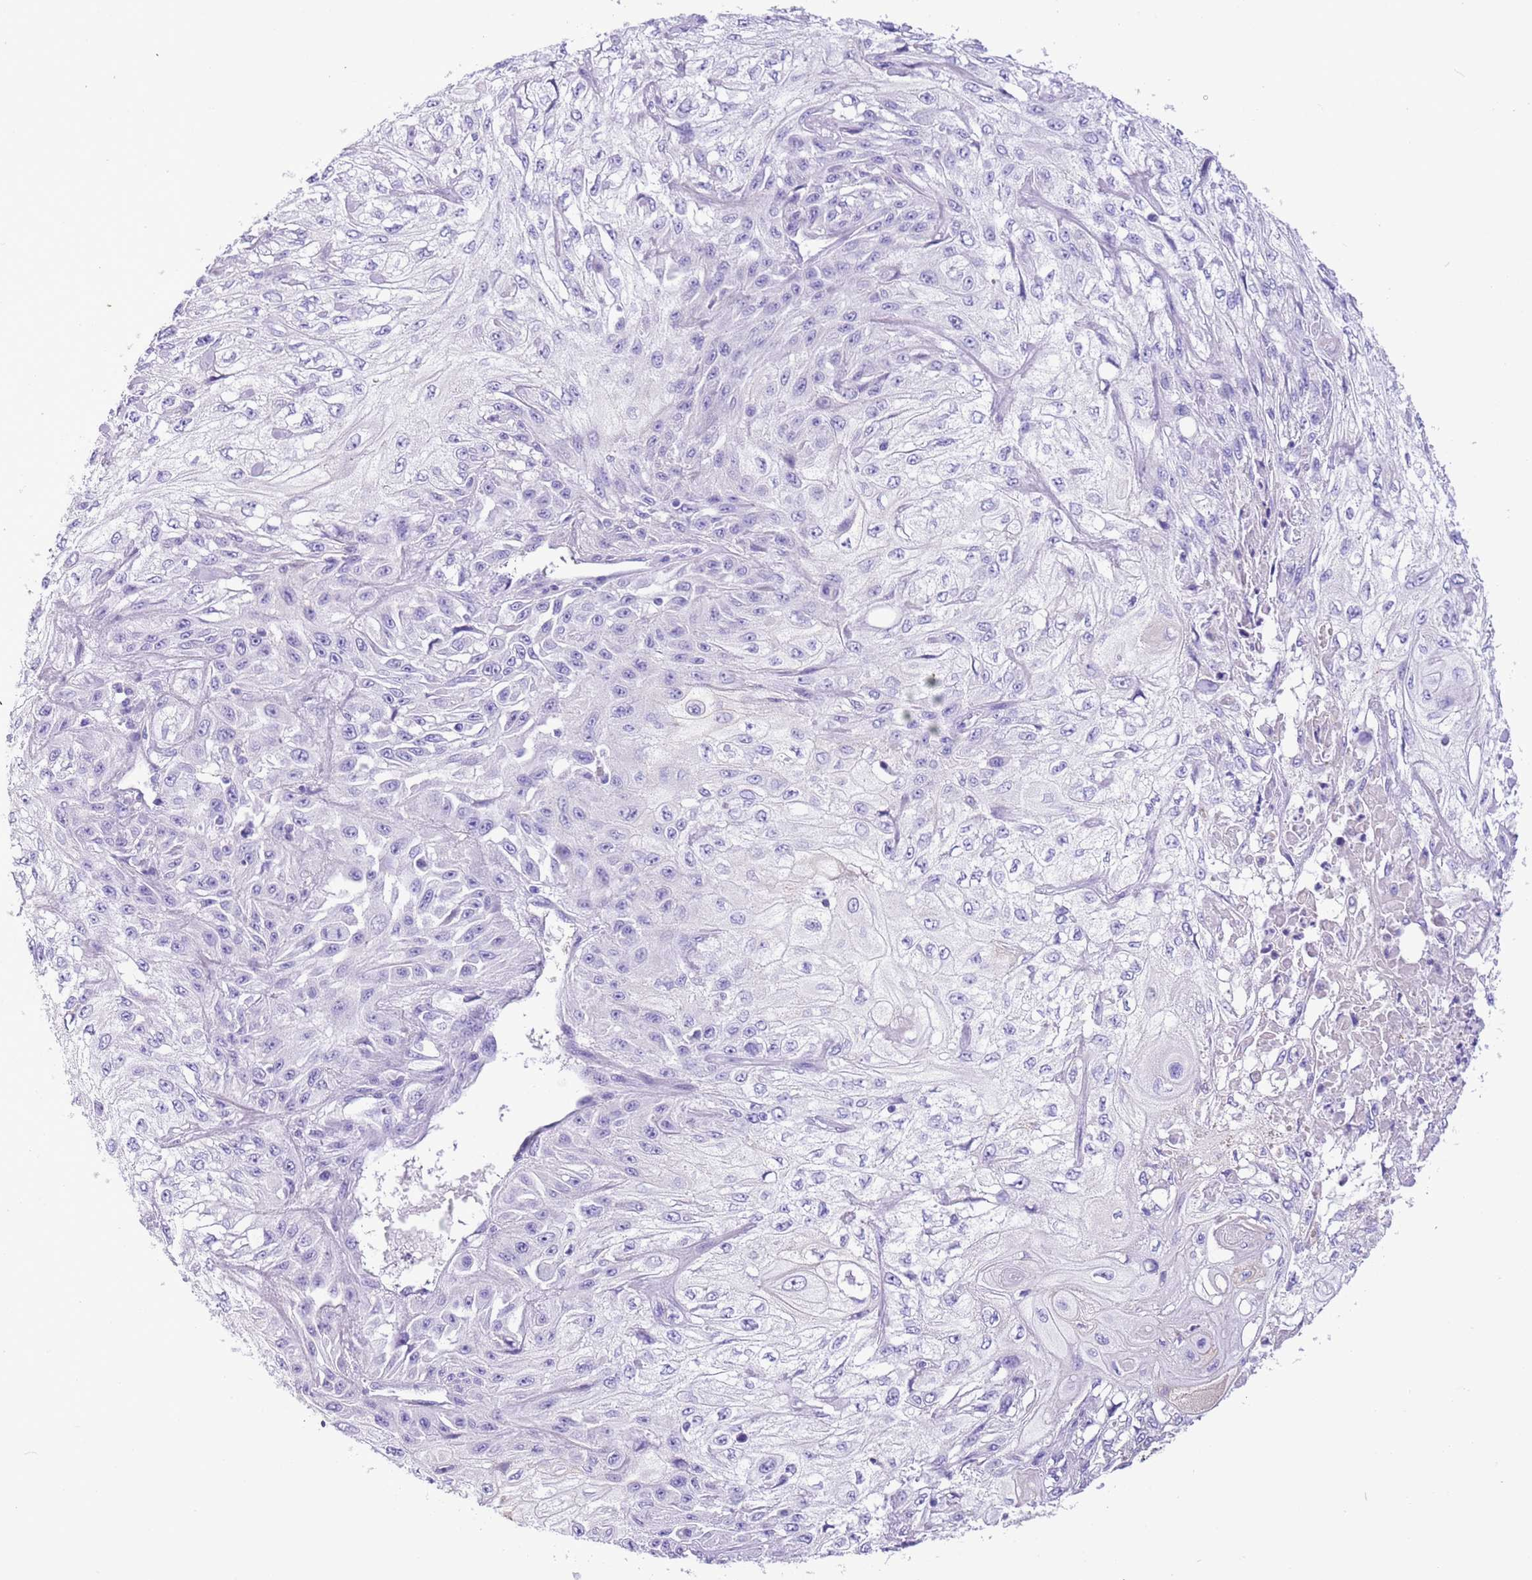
{"staining": {"intensity": "negative", "quantity": "none", "location": "none"}, "tissue": "skin cancer", "cell_type": "Tumor cells", "image_type": "cancer", "snomed": [{"axis": "morphology", "description": "Squamous cell carcinoma, NOS"}, {"axis": "morphology", "description": "Squamous cell carcinoma, metastatic, NOS"}, {"axis": "topography", "description": "Skin"}, {"axis": "topography", "description": "Lymph node"}], "caption": "Histopathology image shows no significant protein positivity in tumor cells of squamous cell carcinoma (skin).", "gene": "TBC1D10B", "patient": {"sex": "male", "age": 75}}